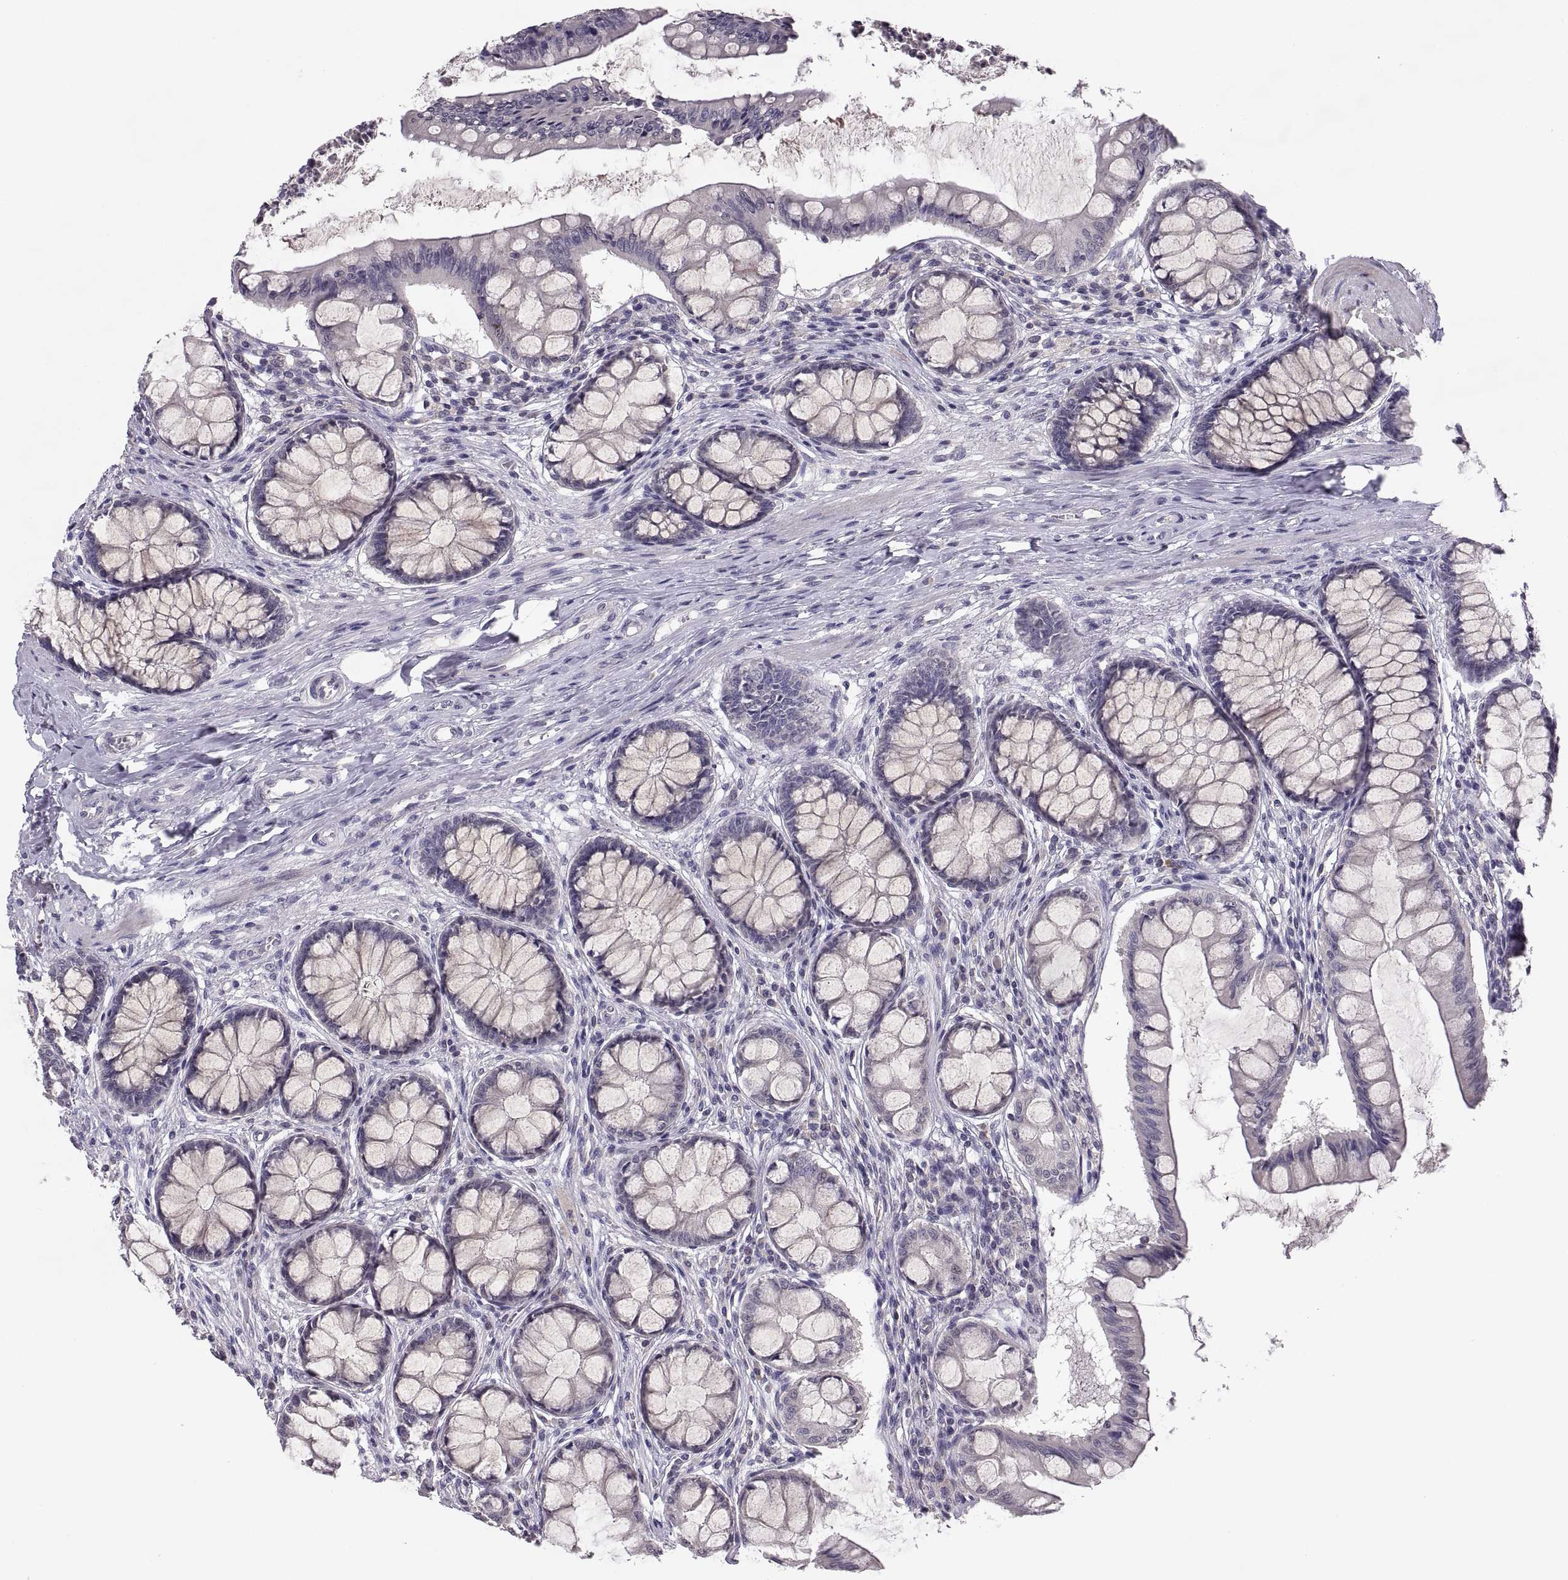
{"staining": {"intensity": "negative", "quantity": "none", "location": "none"}, "tissue": "colon", "cell_type": "Endothelial cells", "image_type": "normal", "snomed": [{"axis": "morphology", "description": "Normal tissue, NOS"}, {"axis": "topography", "description": "Colon"}], "caption": "An immunohistochemistry (IHC) image of unremarkable colon is shown. There is no staining in endothelial cells of colon. (Brightfield microscopy of DAB (3,3'-diaminobenzidine) IHC at high magnification).", "gene": "PAX2", "patient": {"sex": "female", "age": 65}}